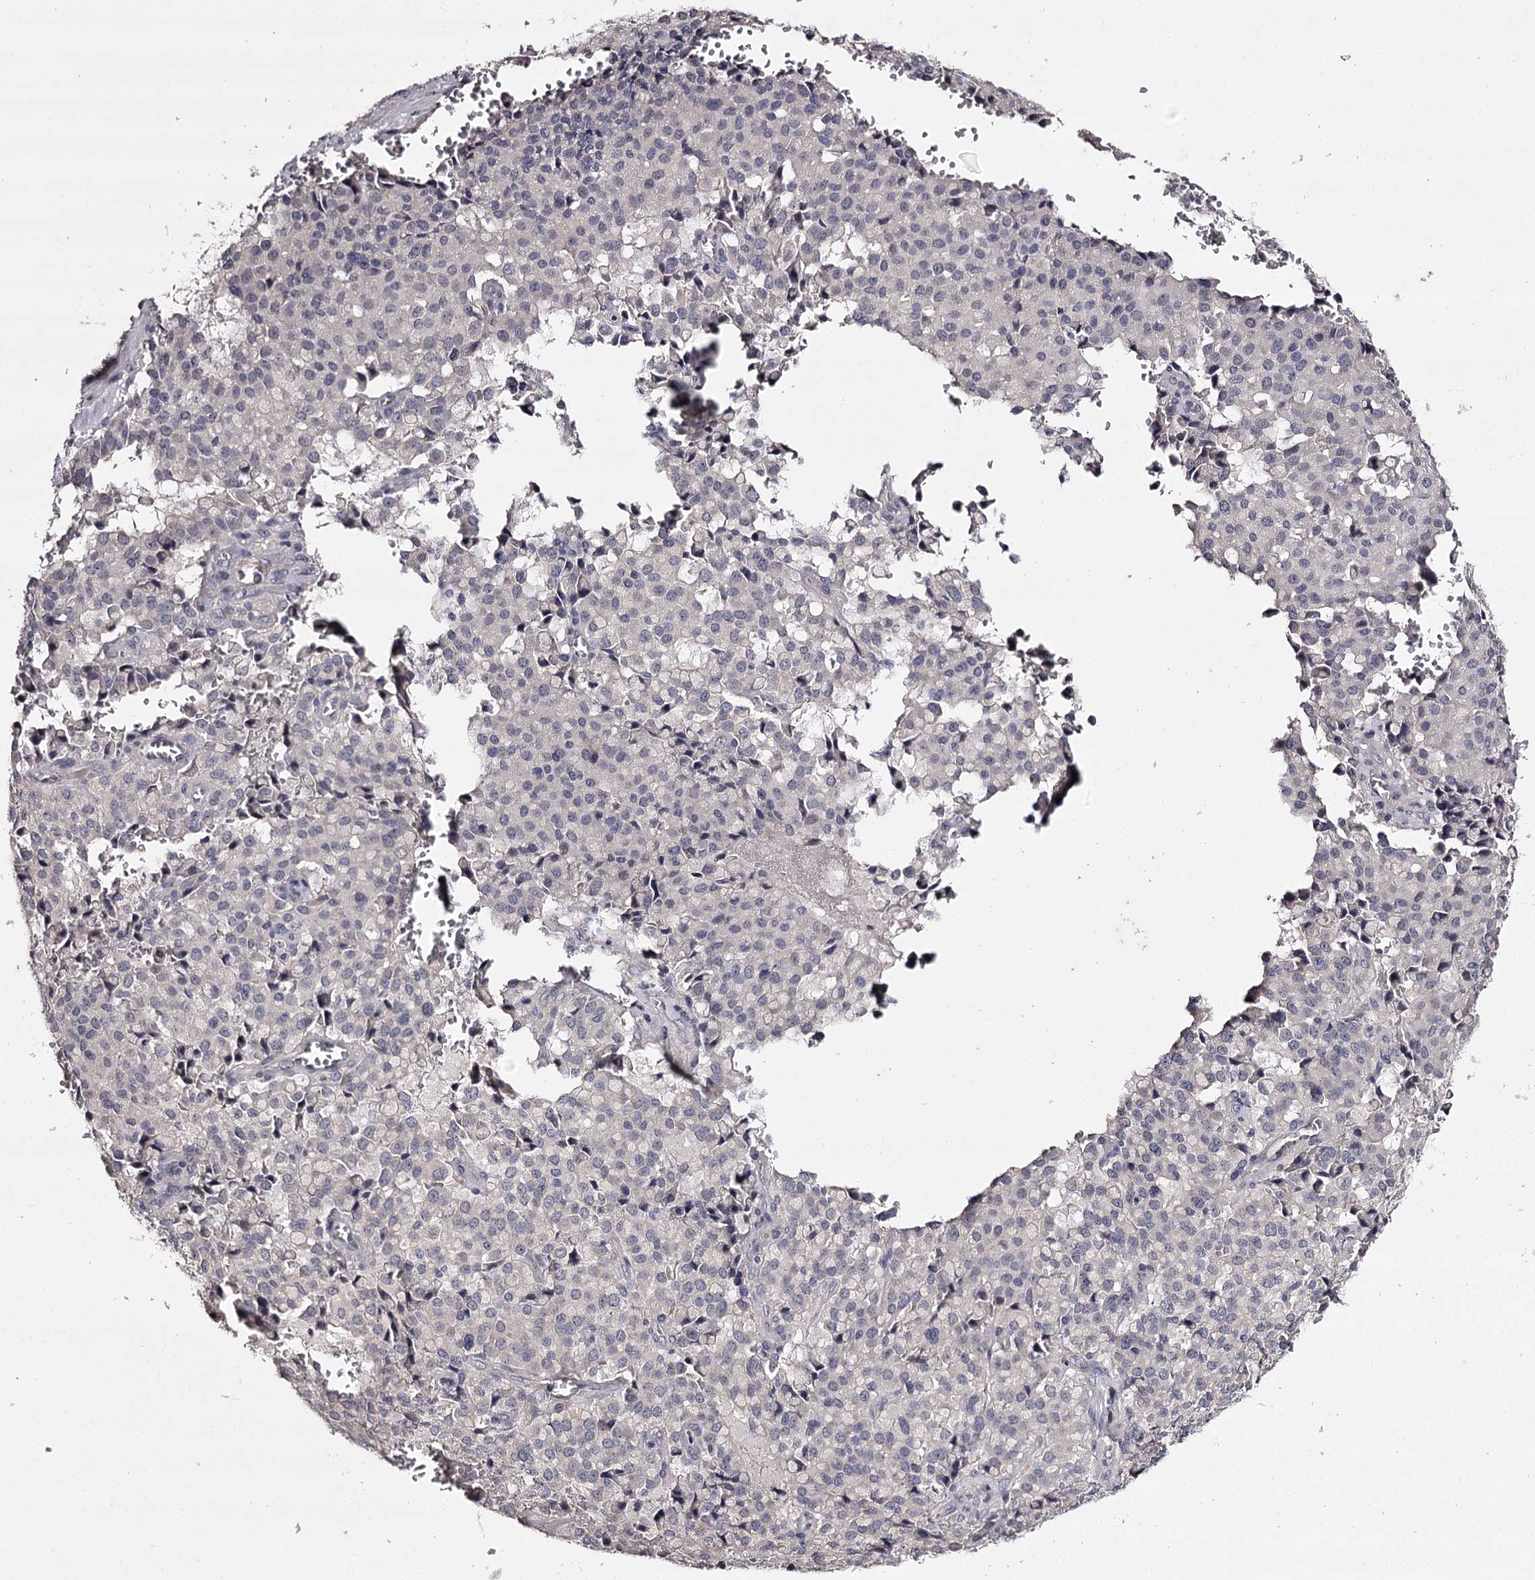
{"staining": {"intensity": "negative", "quantity": "none", "location": "none"}, "tissue": "pancreatic cancer", "cell_type": "Tumor cells", "image_type": "cancer", "snomed": [{"axis": "morphology", "description": "Adenocarcinoma, NOS"}, {"axis": "topography", "description": "Pancreas"}], "caption": "IHC histopathology image of pancreatic cancer (adenocarcinoma) stained for a protein (brown), which demonstrates no positivity in tumor cells.", "gene": "PRM2", "patient": {"sex": "male", "age": 65}}